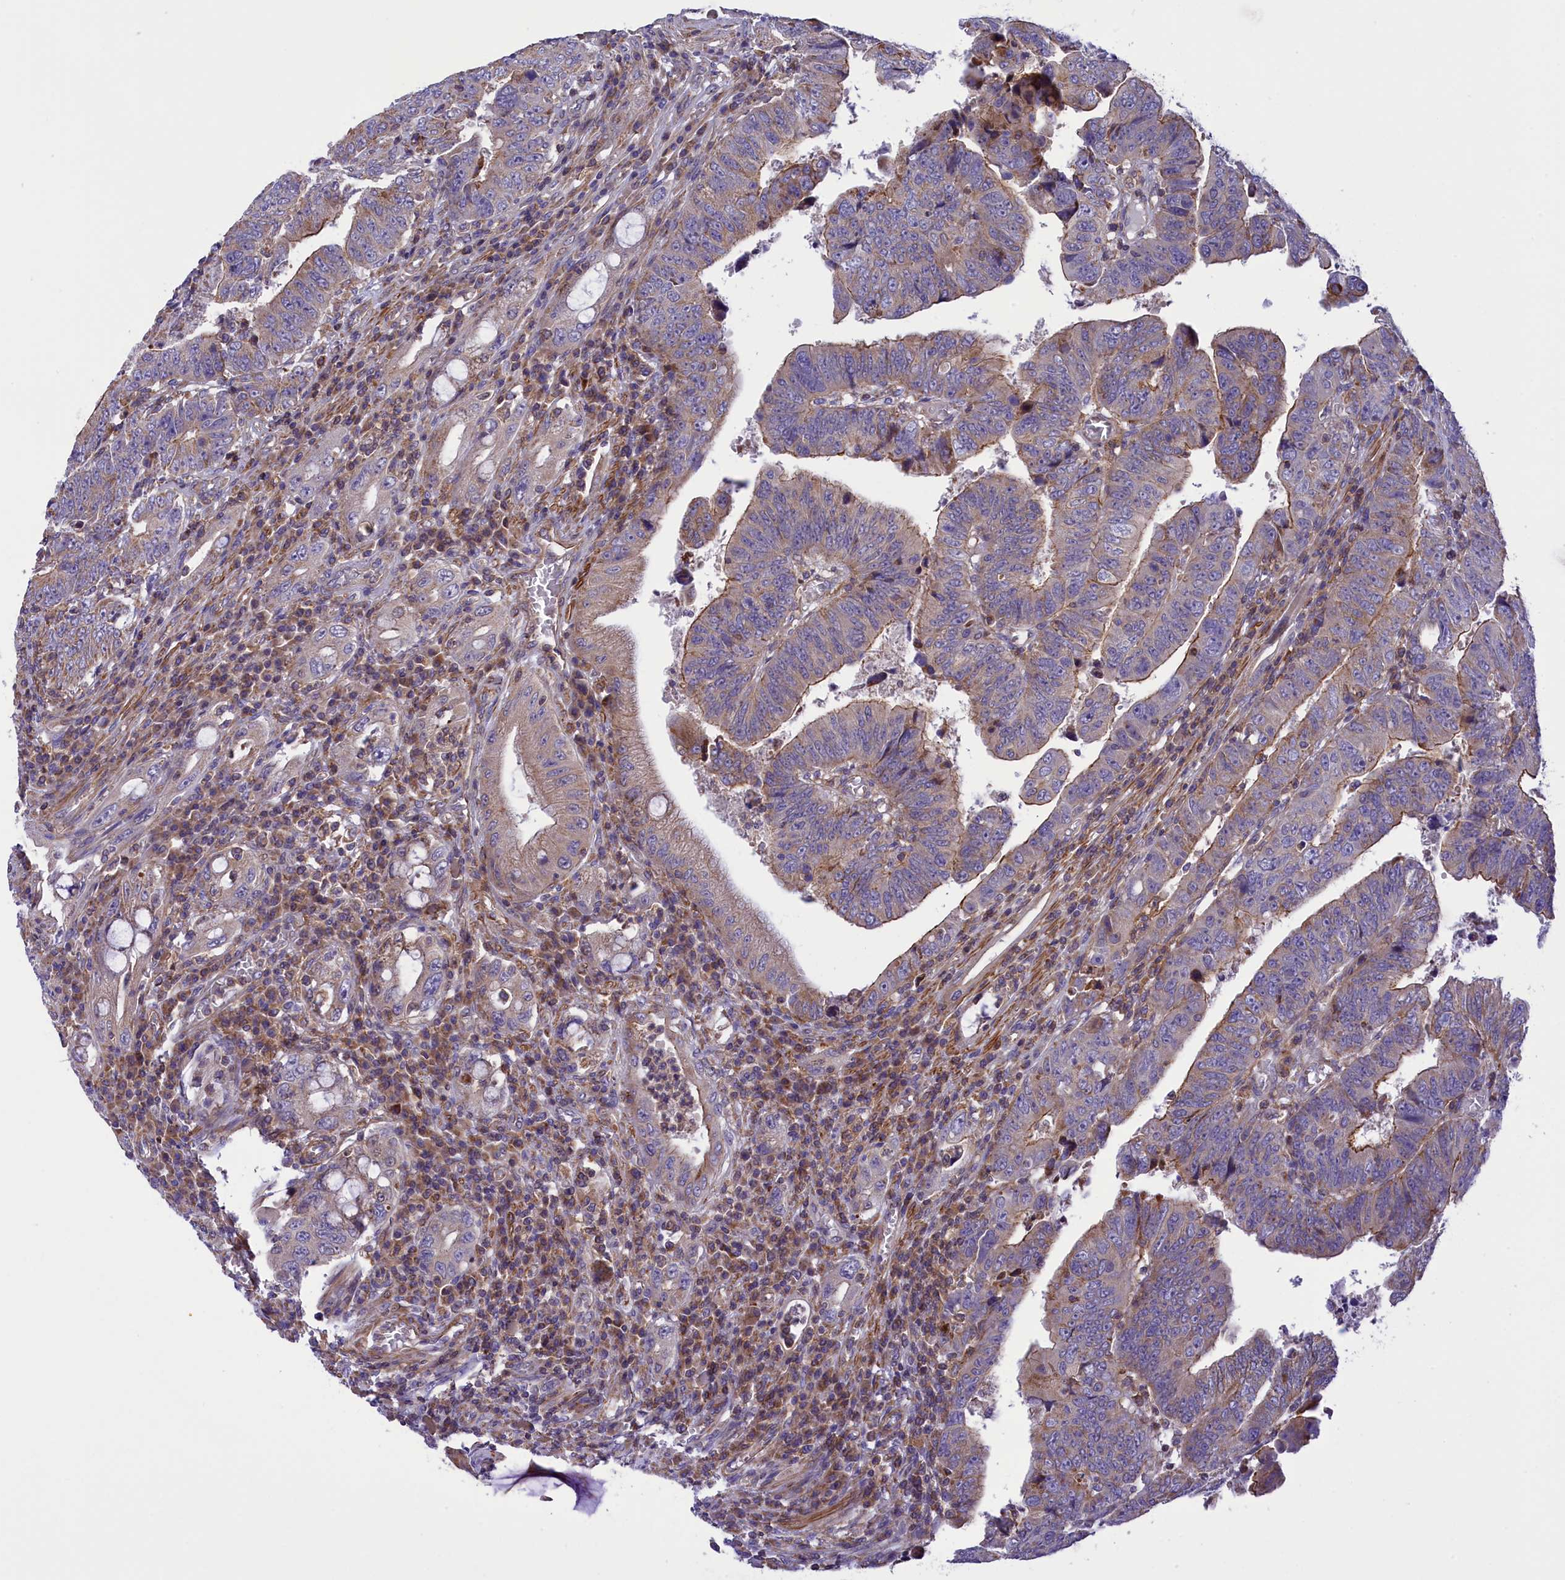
{"staining": {"intensity": "weak", "quantity": "25%-75%", "location": "cytoplasmic/membranous"}, "tissue": "colorectal cancer", "cell_type": "Tumor cells", "image_type": "cancer", "snomed": [{"axis": "morphology", "description": "Normal tissue, NOS"}, {"axis": "morphology", "description": "Adenocarcinoma, NOS"}, {"axis": "topography", "description": "Rectum"}], "caption": "Brown immunohistochemical staining in colorectal cancer (adenocarcinoma) shows weak cytoplasmic/membranous staining in about 25%-75% of tumor cells. The protein is stained brown, and the nuclei are stained in blue (DAB (3,3'-diaminobenzidine) IHC with brightfield microscopy, high magnification).", "gene": "CORO7-PAM16", "patient": {"sex": "female", "age": 65}}